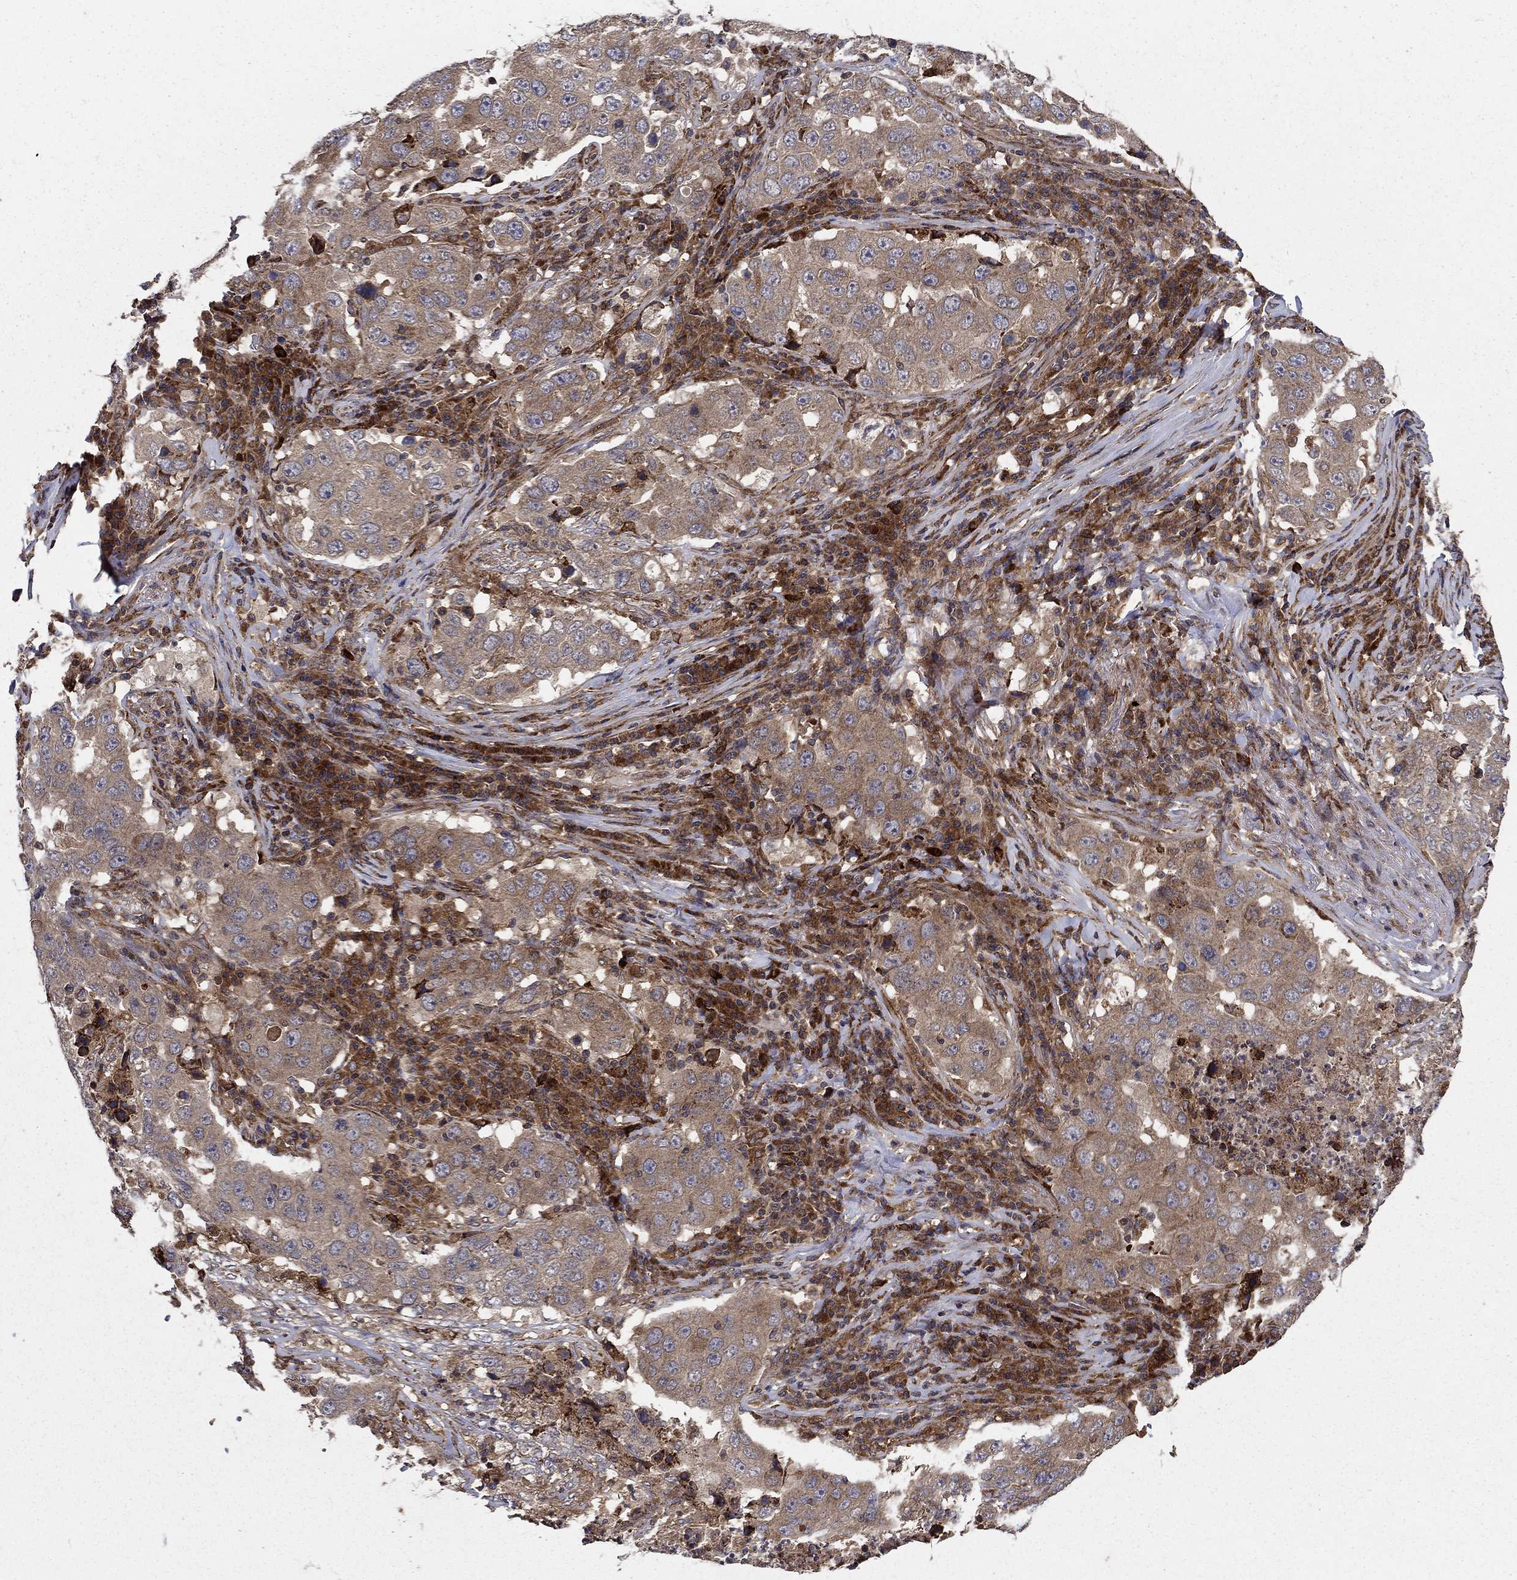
{"staining": {"intensity": "weak", "quantity": "25%-75%", "location": "cytoplasmic/membranous"}, "tissue": "lung cancer", "cell_type": "Tumor cells", "image_type": "cancer", "snomed": [{"axis": "morphology", "description": "Adenocarcinoma, NOS"}, {"axis": "topography", "description": "Lung"}], "caption": "Lung cancer tissue demonstrates weak cytoplasmic/membranous staining in approximately 25%-75% of tumor cells (IHC, brightfield microscopy, high magnification).", "gene": "BABAM2", "patient": {"sex": "male", "age": 73}}